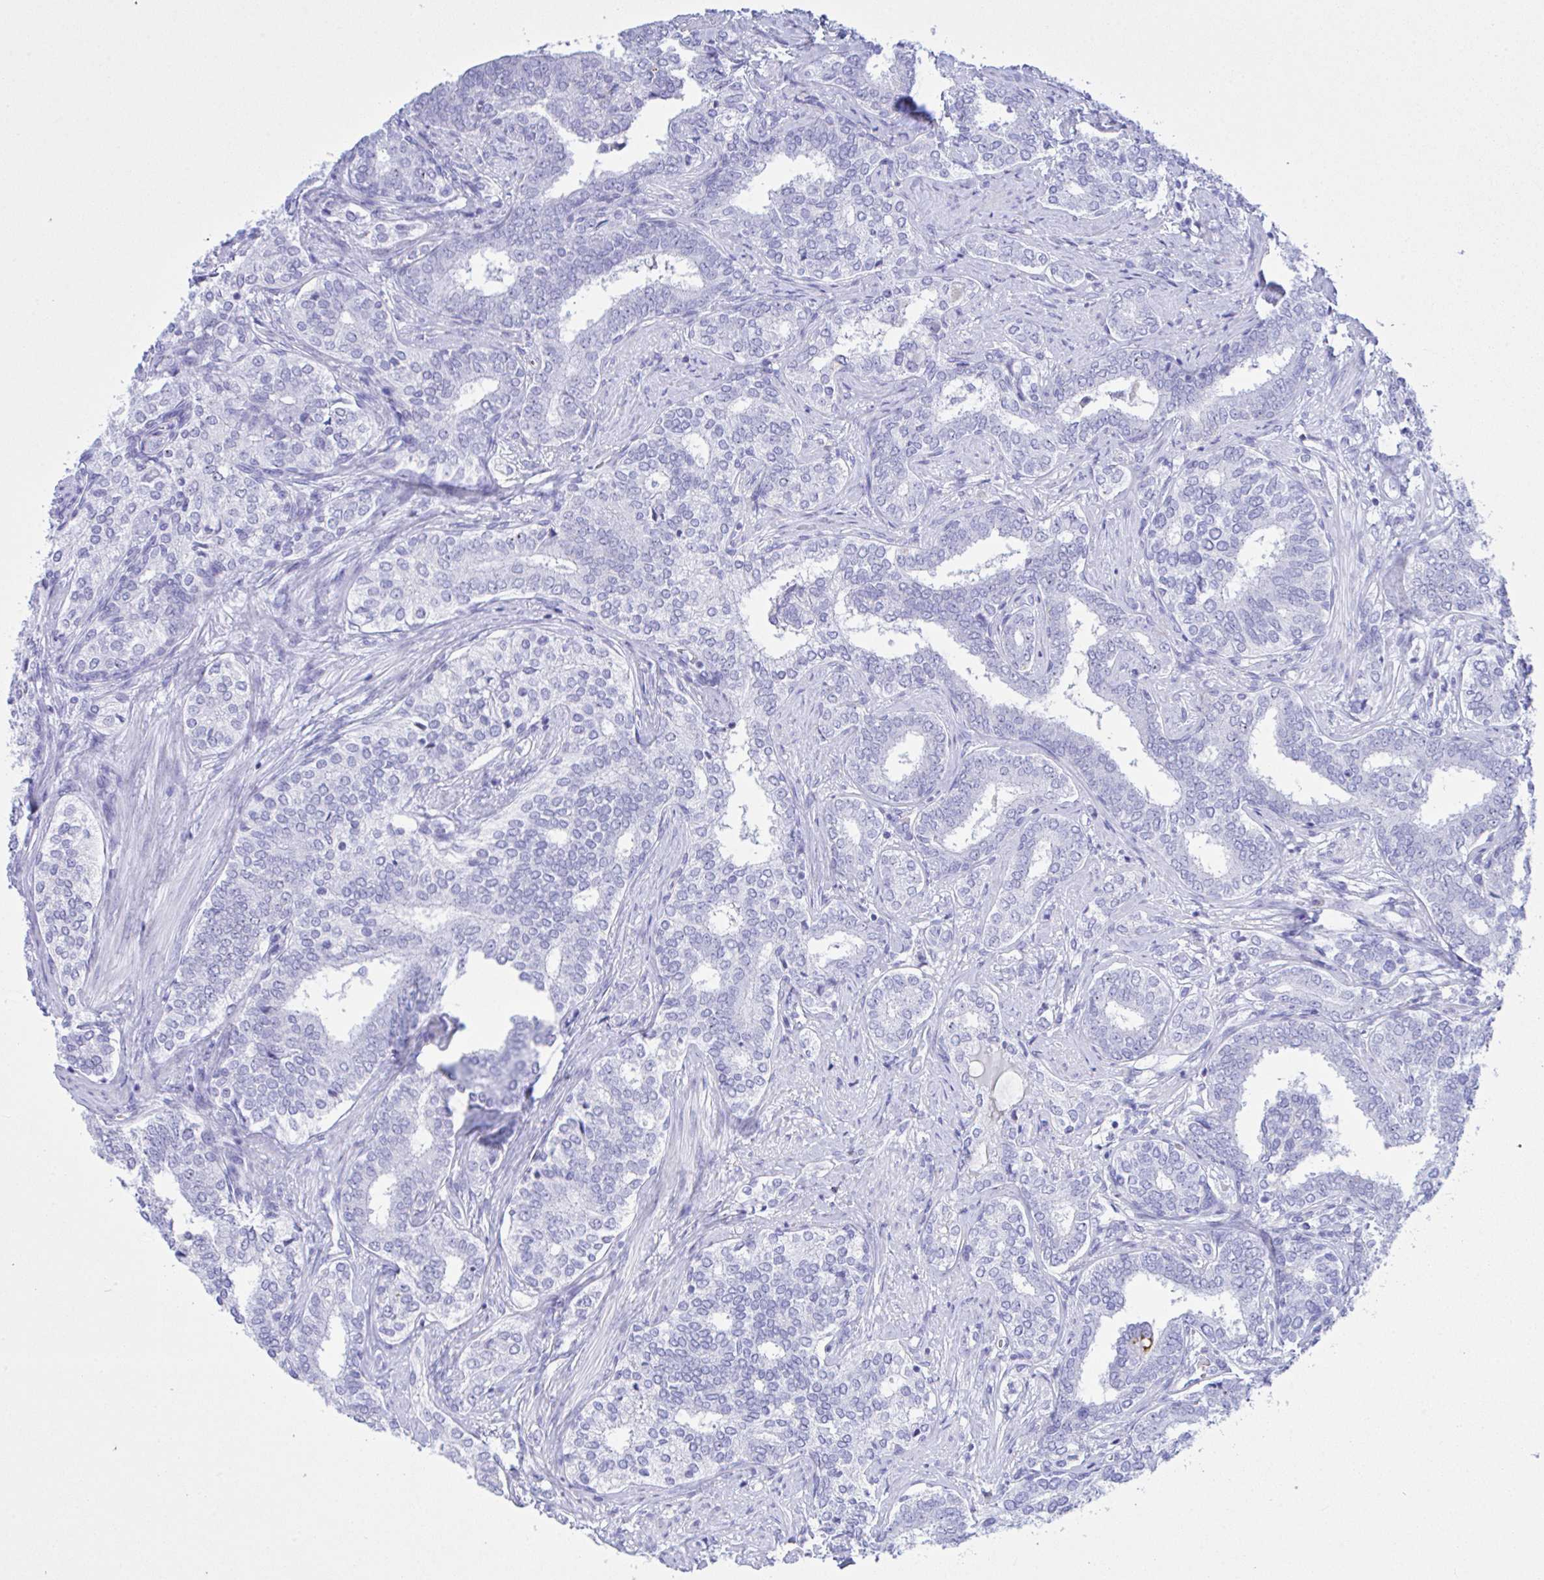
{"staining": {"intensity": "negative", "quantity": "none", "location": "none"}, "tissue": "prostate cancer", "cell_type": "Tumor cells", "image_type": "cancer", "snomed": [{"axis": "morphology", "description": "Adenocarcinoma, High grade"}, {"axis": "topography", "description": "Prostate"}], "caption": "Micrograph shows no protein staining in tumor cells of prostate adenocarcinoma (high-grade) tissue. (DAB IHC, high magnification).", "gene": "SELENOV", "patient": {"sex": "male", "age": 72}}